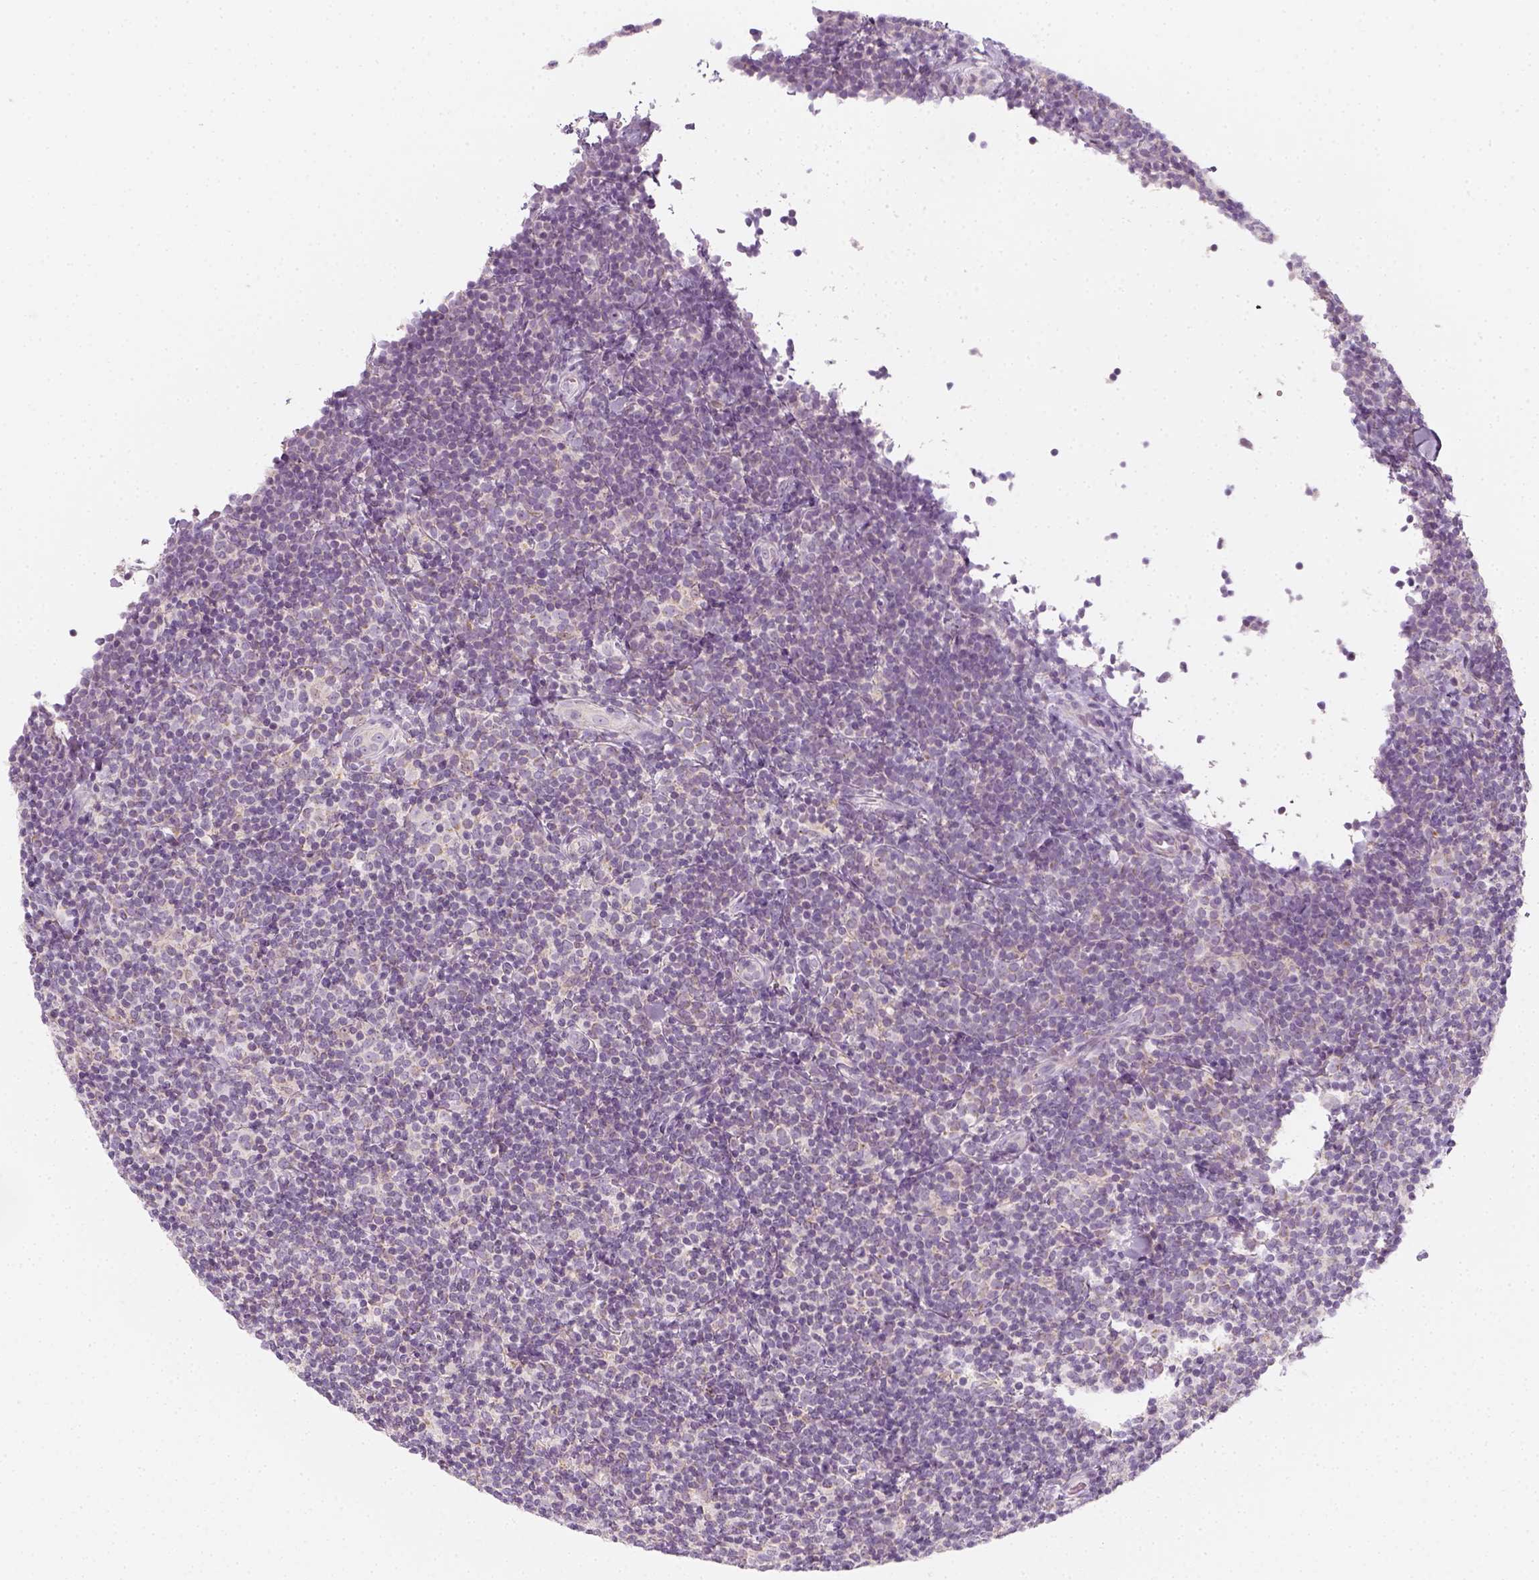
{"staining": {"intensity": "negative", "quantity": "none", "location": "none"}, "tissue": "lymphoma", "cell_type": "Tumor cells", "image_type": "cancer", "snomed": [{"axis": "morphology", "description": "Malignant lymphoma, non-Hodgkin's type, Low grade"}, {"axis": "topography", "description": "Lymph node"}], "caption": "A photomicrograph of lymphoma stained for a protein demonstrates no brown staining in tumor cells. The staining is performed using DAB brown chromogen with nuclei counter-stained in using hematoxylin.", "gene": "PRAME", "patient": {"sex": "female", "age": 56}}